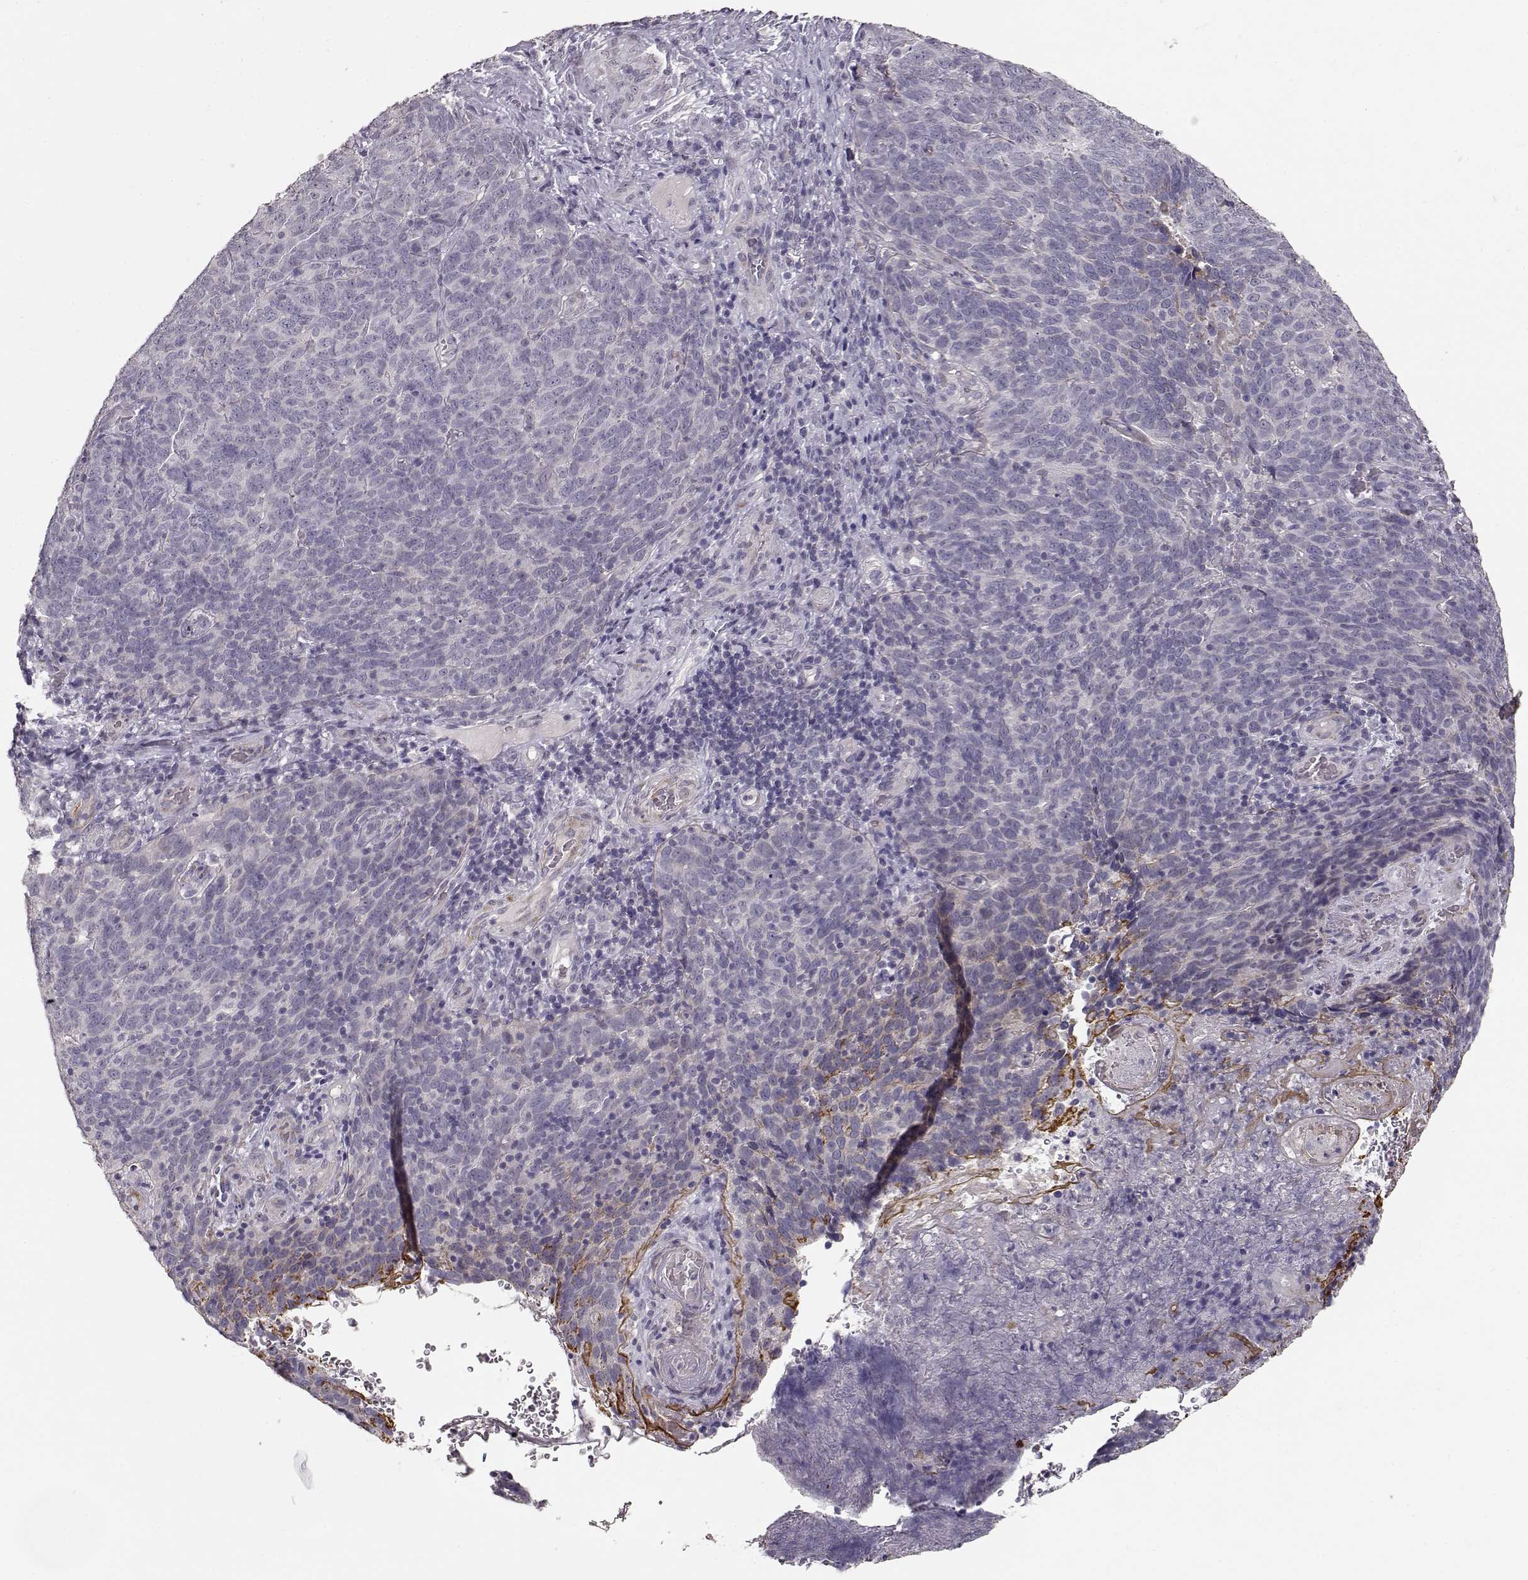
{"staining": {"intensity": "negative", "quantity": "none", "location": "none"}, "tissue": "skin cancer", "cell_type": "Tumor cells", "image_type": "cancer", "snomed": [{"axis": "morphology", "description": "Squamous cell carcinoma, NOS"}, {"axis": "topography", "description": "Skin"}, {"axis": "topography", "description": "Anal"}], "caption": "Skin cancer was stained to show a protein in brown. There is no significant positivity in tumor cells. (Brightfield microscopy of DAB (3,3'-diaminobenzidine) IHC at high magnification).", "gene": "LAMA5", "patient": {"sex": "female", "age": 51}}